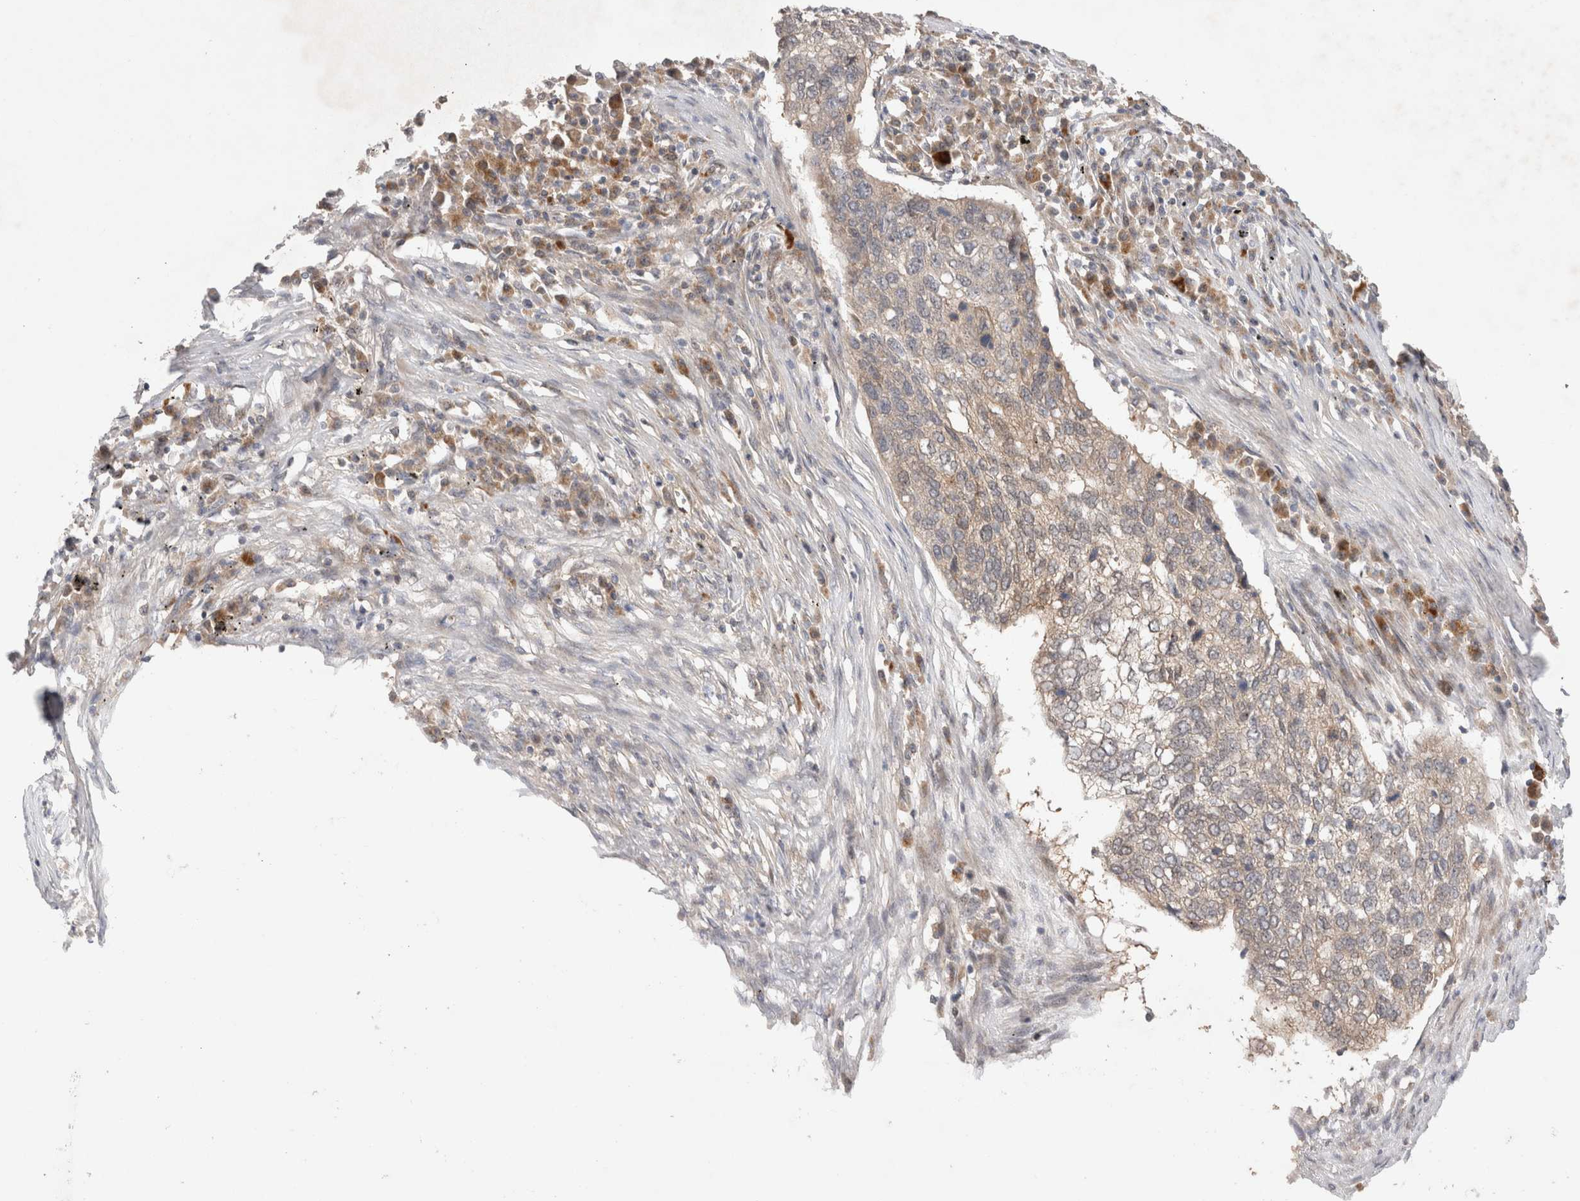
{"staining": {"intensity": "weak", "quantity": ">75%", "location": "cytoplasmic/membranous"}, "tissue": "lung cancer", "cell_type": "Tumor cells", "image_type": "cancer", "snomed": [{"axis": "morphology", "description": "Squamous cell carcinoma, NOS"}, {"axis": "topography", "description": "Lung"}], "caption": "A brown stain labels weak cytoplasmic/membranous positivity of a protein in squamous cell carcinoma (lung) tumor cells.", "gene": "SLC29A1", "patient": {"sex": "female", "age": 63}}